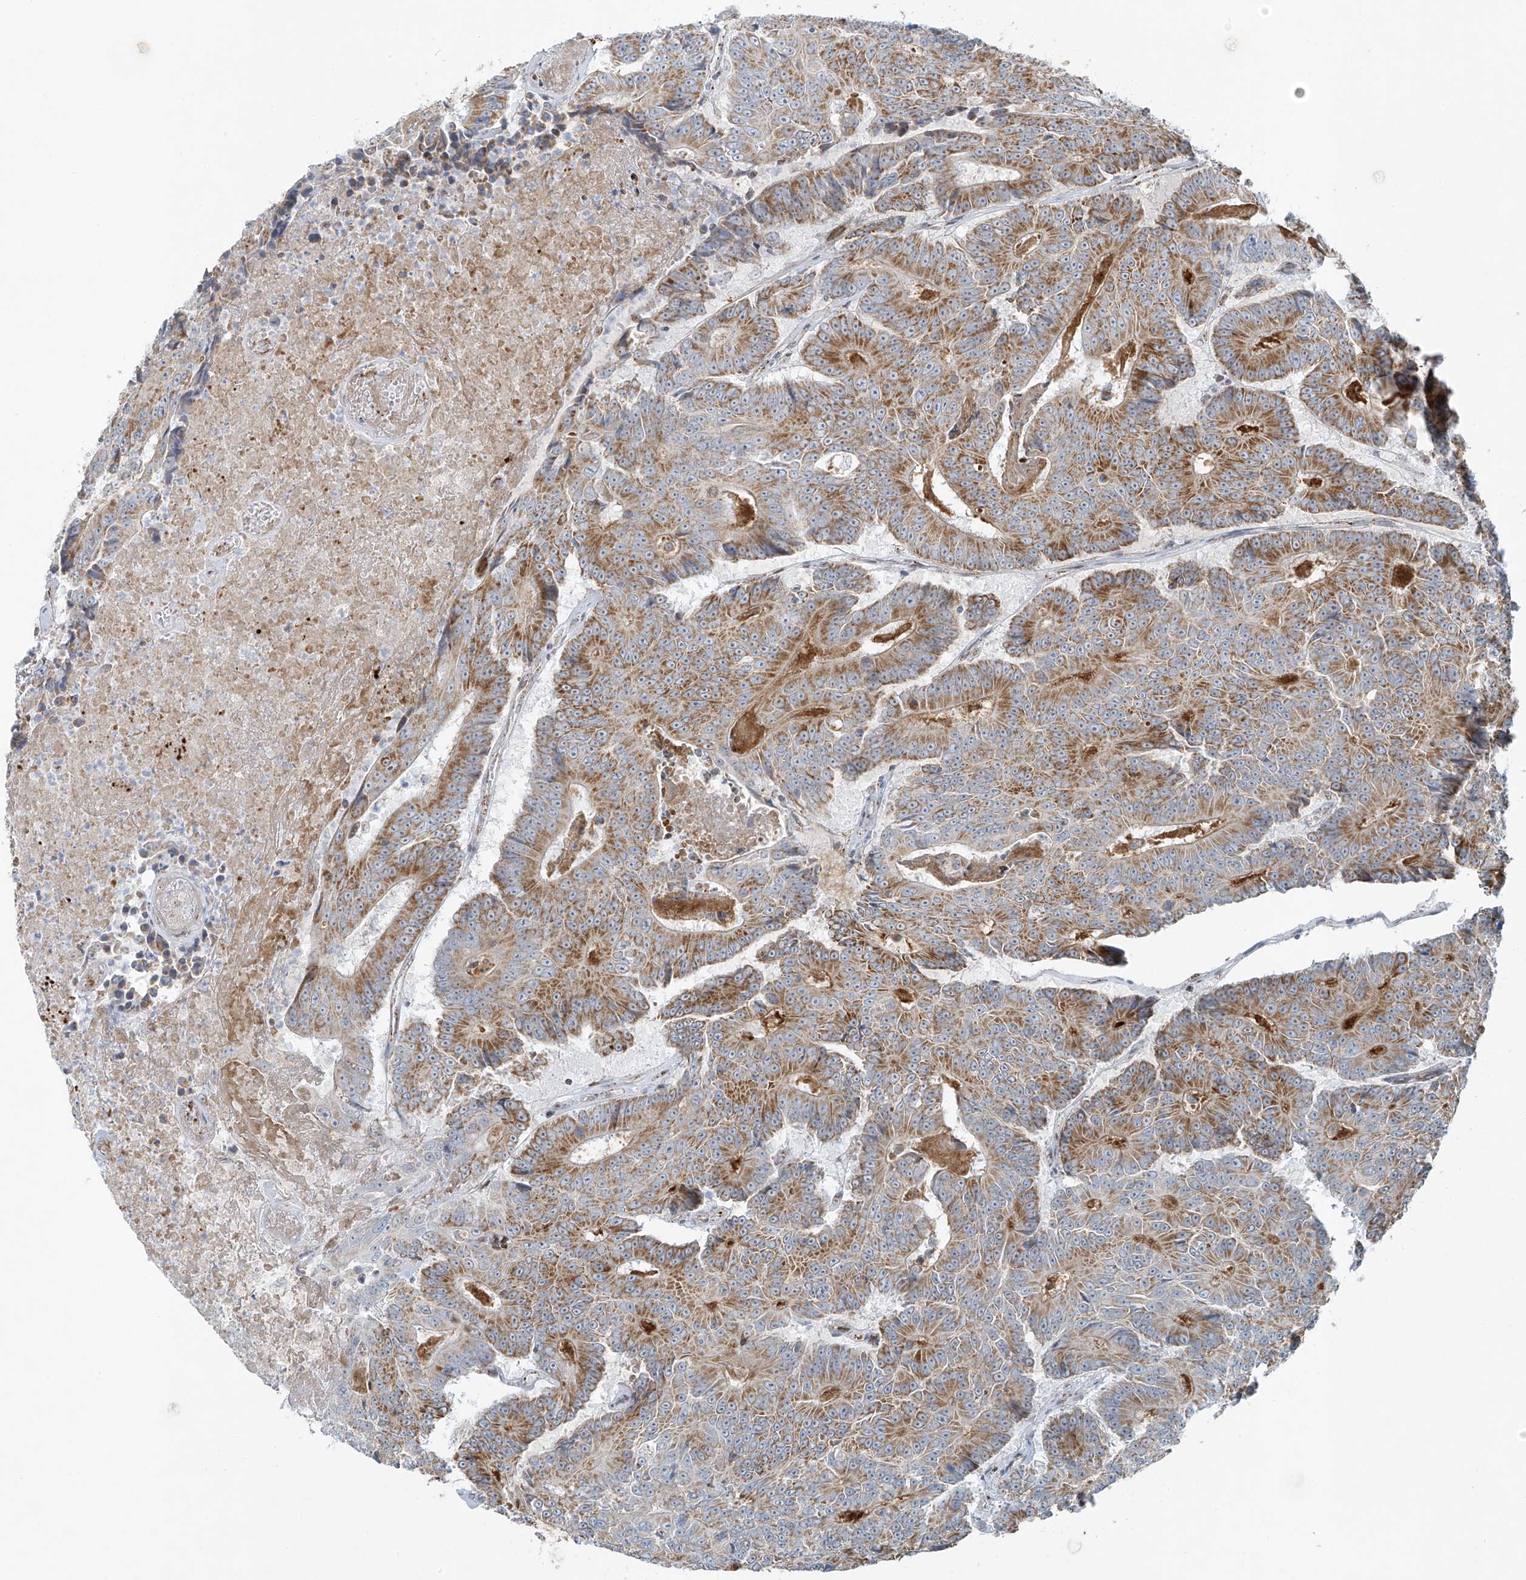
{"staining": {"intensity": "moderate", "quantity": ">75%", "location": "cytoplasmic/membranous"}, "tissue": "colorectal cancer", "cell_type": "Tumor cells", "image_type": "cancer", "snomed": [{"axis": "morphology", "description": "Adenocarcinoma, NOS"}, {"axis": "topography", "description": "Colon"}], "caption": "Adenocarcinoma (colorectal) tissue reveals moderate cytoplasmic/membranous positivity in approximately >75% of tumor cells, visualized by immunohistochemistry. (Stains: DAB (3,3'-diaminobenzidine) in brown, nuclei in blue, Microscopy: brightfield microscopy at high magnification).", "gene": "SMDT1", "patient": {"sex": "male", "age": 83}}